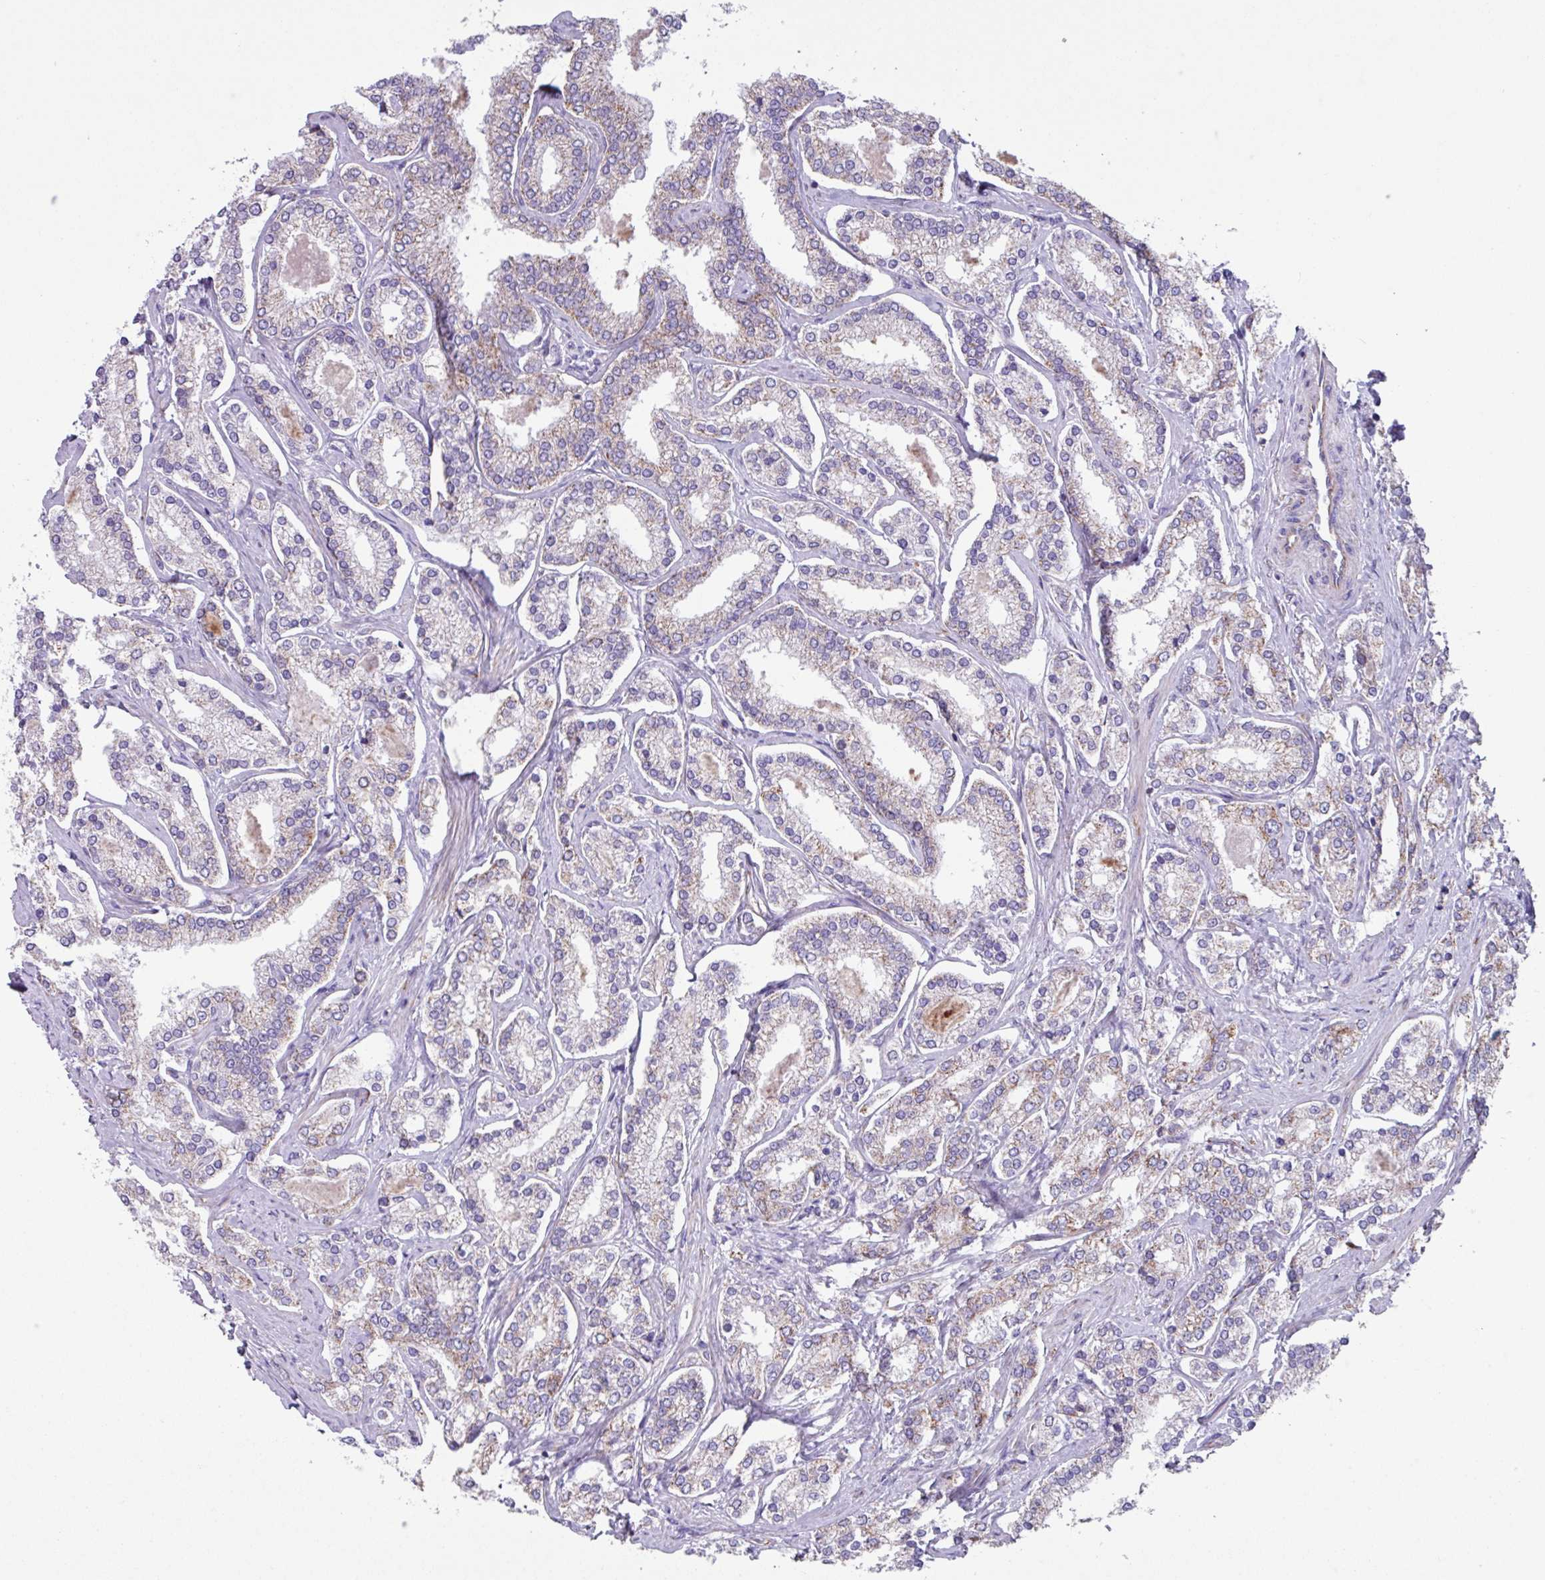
{"staining": {"intensity": "weak", "quantity": "25%-75%", "location": "cytoplasmic/membranous"}, "tissue": "prostate cancer", "cell_type": "Tumor cells", "image_type": "cancer", "snomed": [{"axis": "morphology", "description": "Normal tissue, NOS"}, {"axis": "morphology", "description": "Adenocarcinoma, High grade"}, {"axis": "topography", "description": "Prostate"}], "caption": "IHC histopathology image of prostate high-grade adenocarcinoma stained for a protein (brown), which reveals low levels of weak cytoplasmic/membranous positivity in about 25%-75% of tumor cells.", "gene": "OTULIN", "patient": {"sex": "male", "age": 83}}